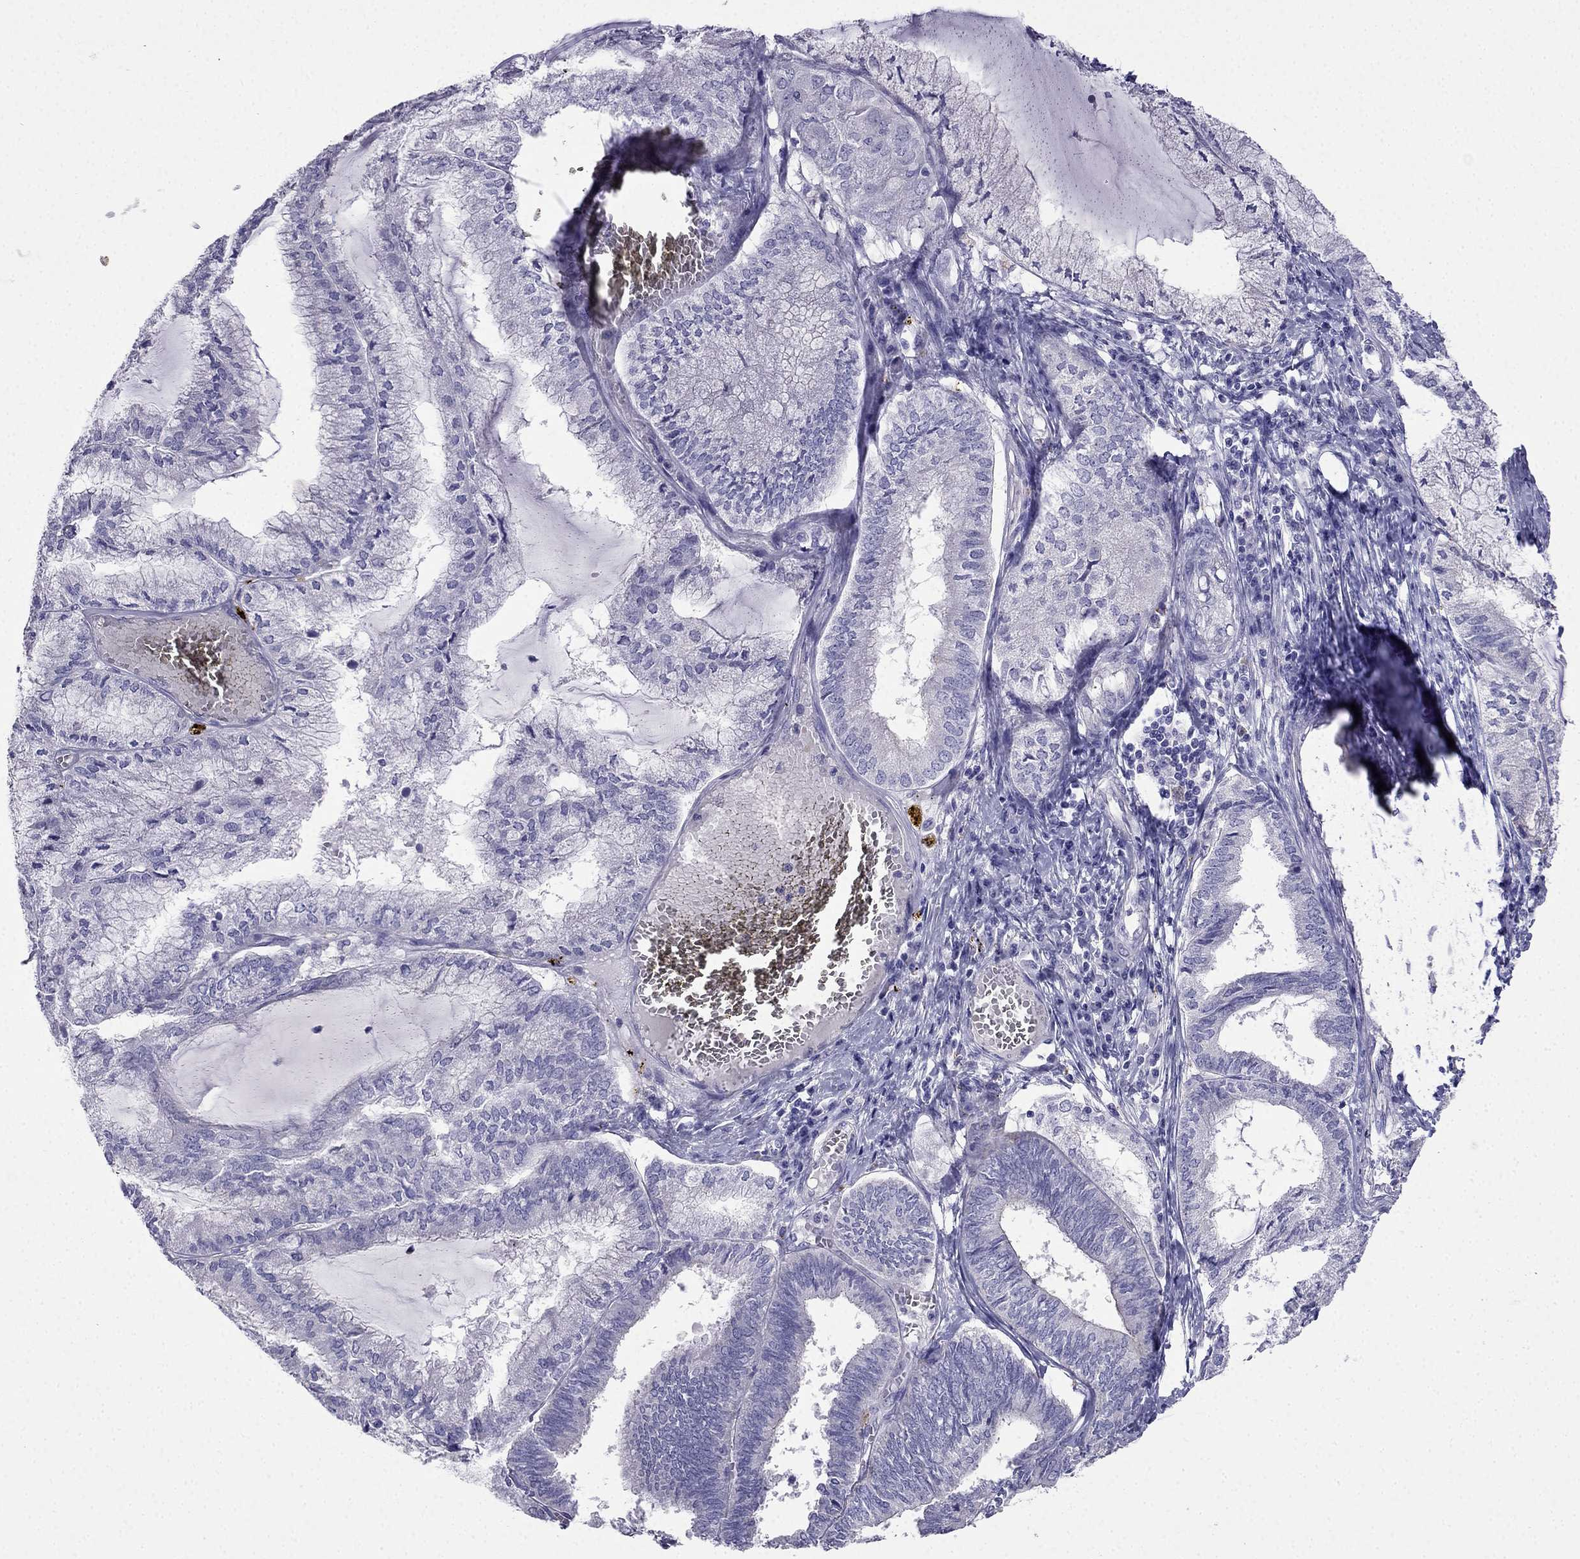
{"staining": {"intensity": "negative", "quantity": "none", "location": "none"}, "tissue": "endometrial cancer", "cell_type": "Tumor cells", "image_type": "cancer", "snomed": [{"axis": "morphology", "description": "Carcinoma, NOS"}, {"axis": "topography", "description": "Endometrium"}], "caption": "This micrograph is of endometrial cancer stained with immunohistochemistry (IHC) to label a protein in brown with the nuclei are counter-stained blue. There is no positivity in tumor cells.", "gene": "PTH", "patient": {"sex": "female", "age": 62}}